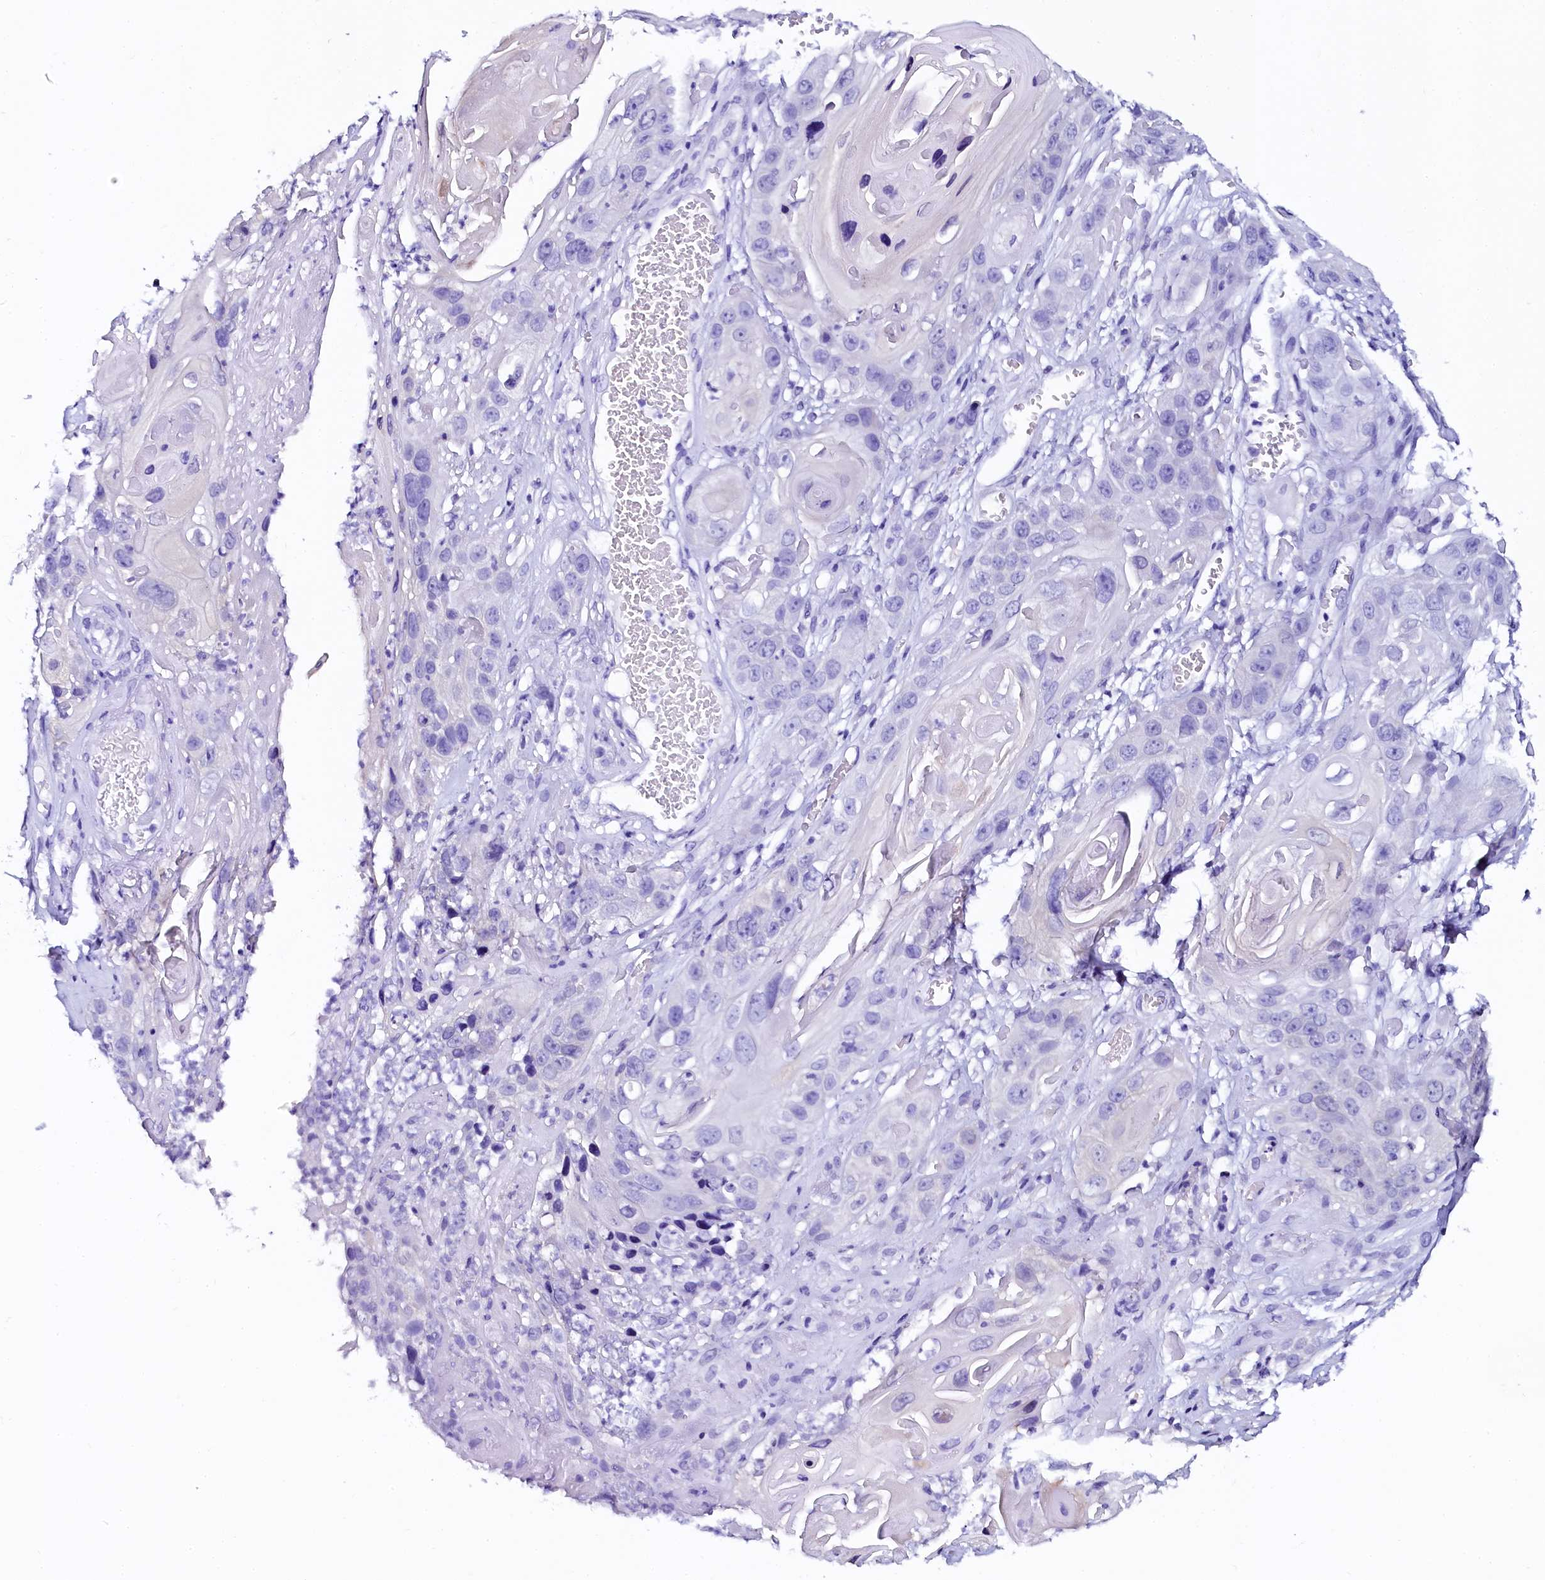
{"staining": {"intensity": "negative", "quantity": "none", "location": "none"}, "tissue": "skin cancer", "cell_type": "Tumor cells", "image_type": "cancer", "snomed": [{"axis": "morphology", "description": "Squamous cell carcinoma, NOS"}, {"axis": "topography", "description": "Skin"}], "caption": "There is no significant positivity in tumor cells of skin cancer (squamous cell carcinoma). (Immunohistochemistry, brightfield microscopy, high magnification).", "gene": "SORD", "patient": {"sex": "male", "age": 55}}